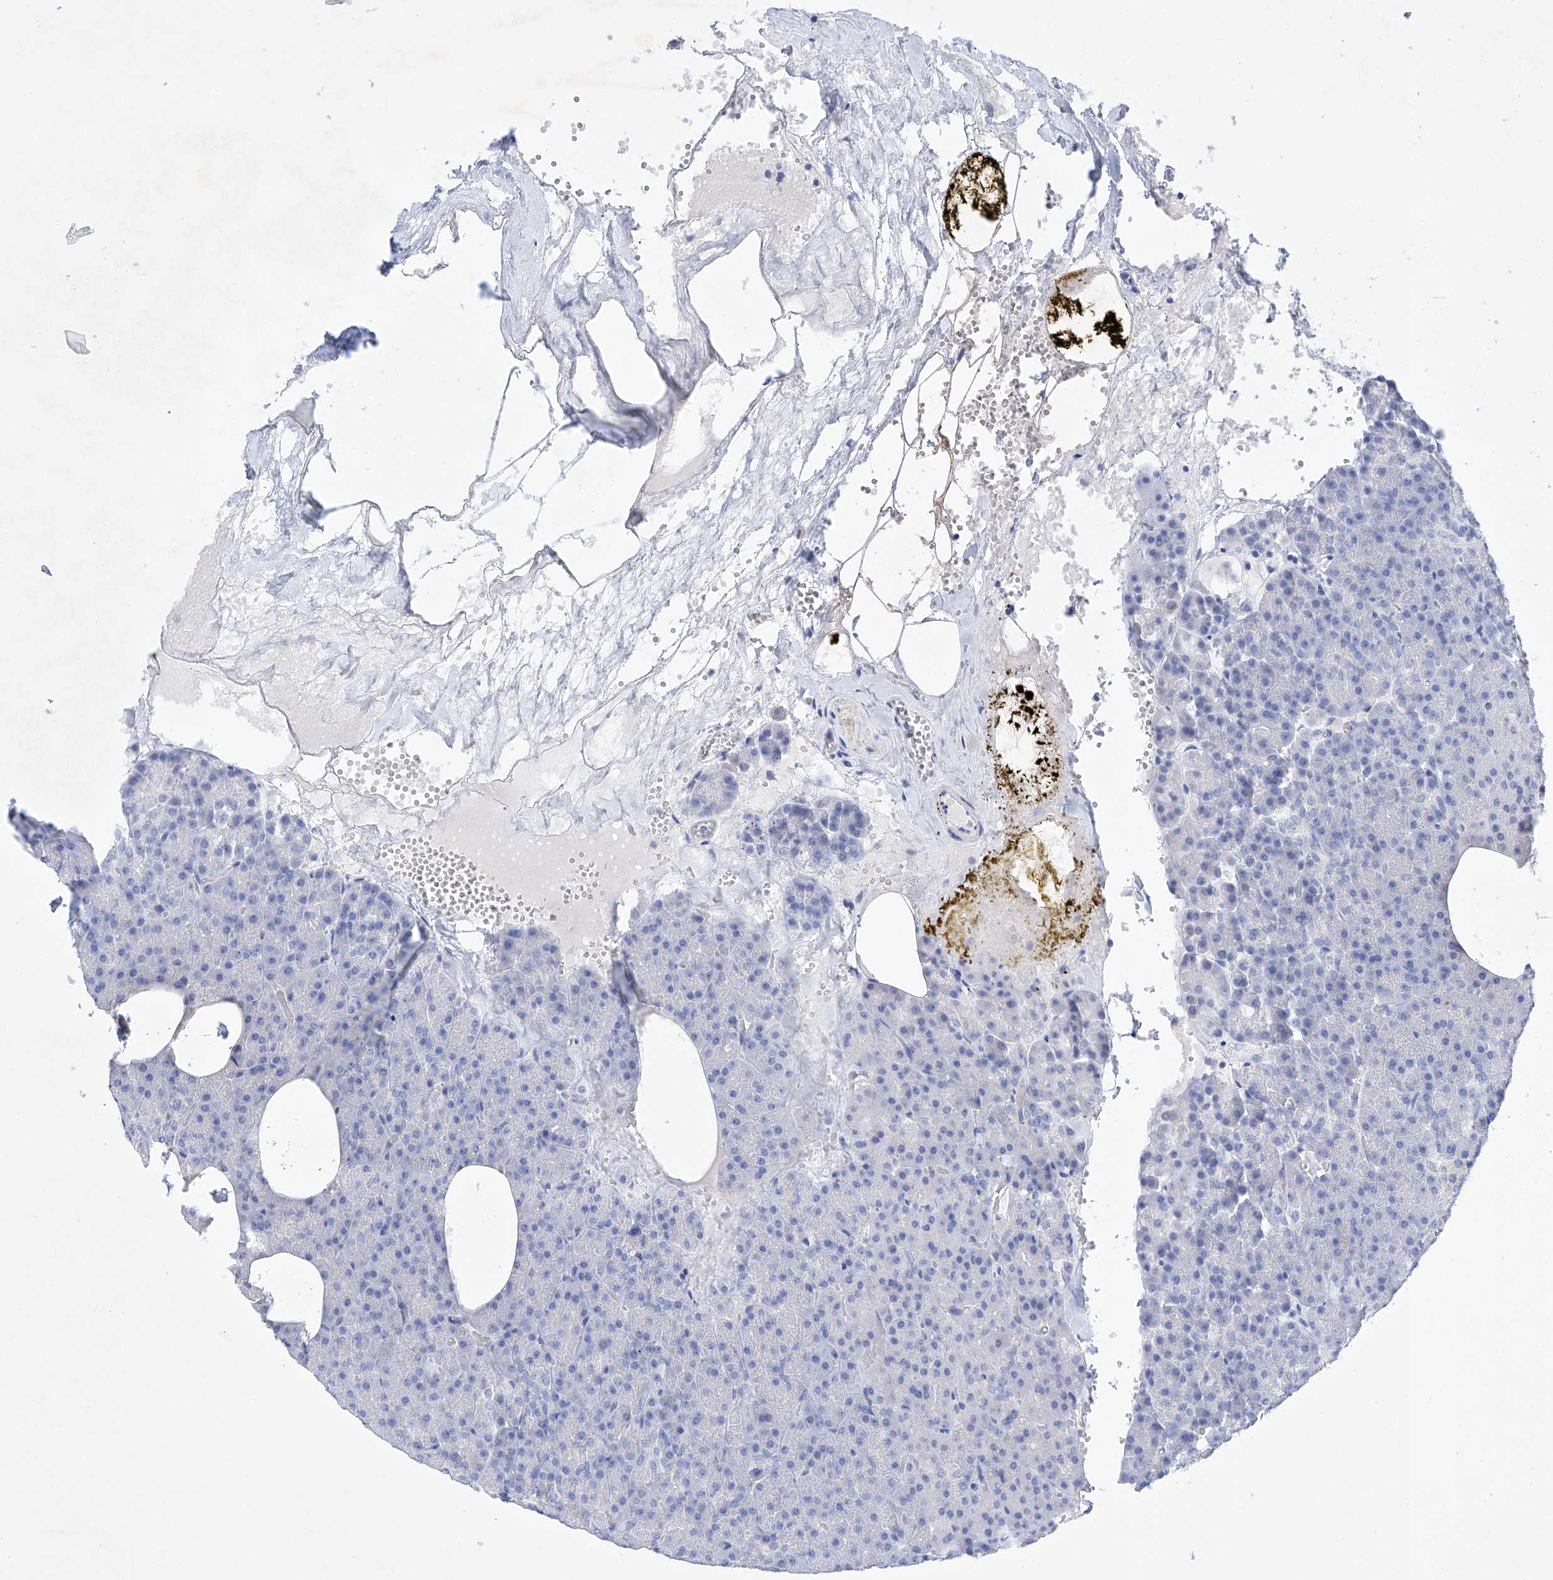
{"staining": {"intensity": "negative", "quantity": "none", "location": "none"}, "tissue": "pancreas", "cell_type": "Exocrine glandular cells", "image_type": "normal", "snomed": [{"axis": "morphology", "description": "Normal tissue, NOS"}, {"axis": "morphology", "description": "Carcinoid, malignant, NOS"}, {"axis": "topography", "description": "Pancreas"}], "caption": "This image is of benign pancreas stained with immunohistochemistry (IHC) to label a protein in brown with the nuclei are counter-stained blue. There is no positivity in exocrine glandular cells. (IHC, brightfield microscopy, high magnification).", "gene": "LURAP1", "patient": {"sex": "female", "age": 35}}